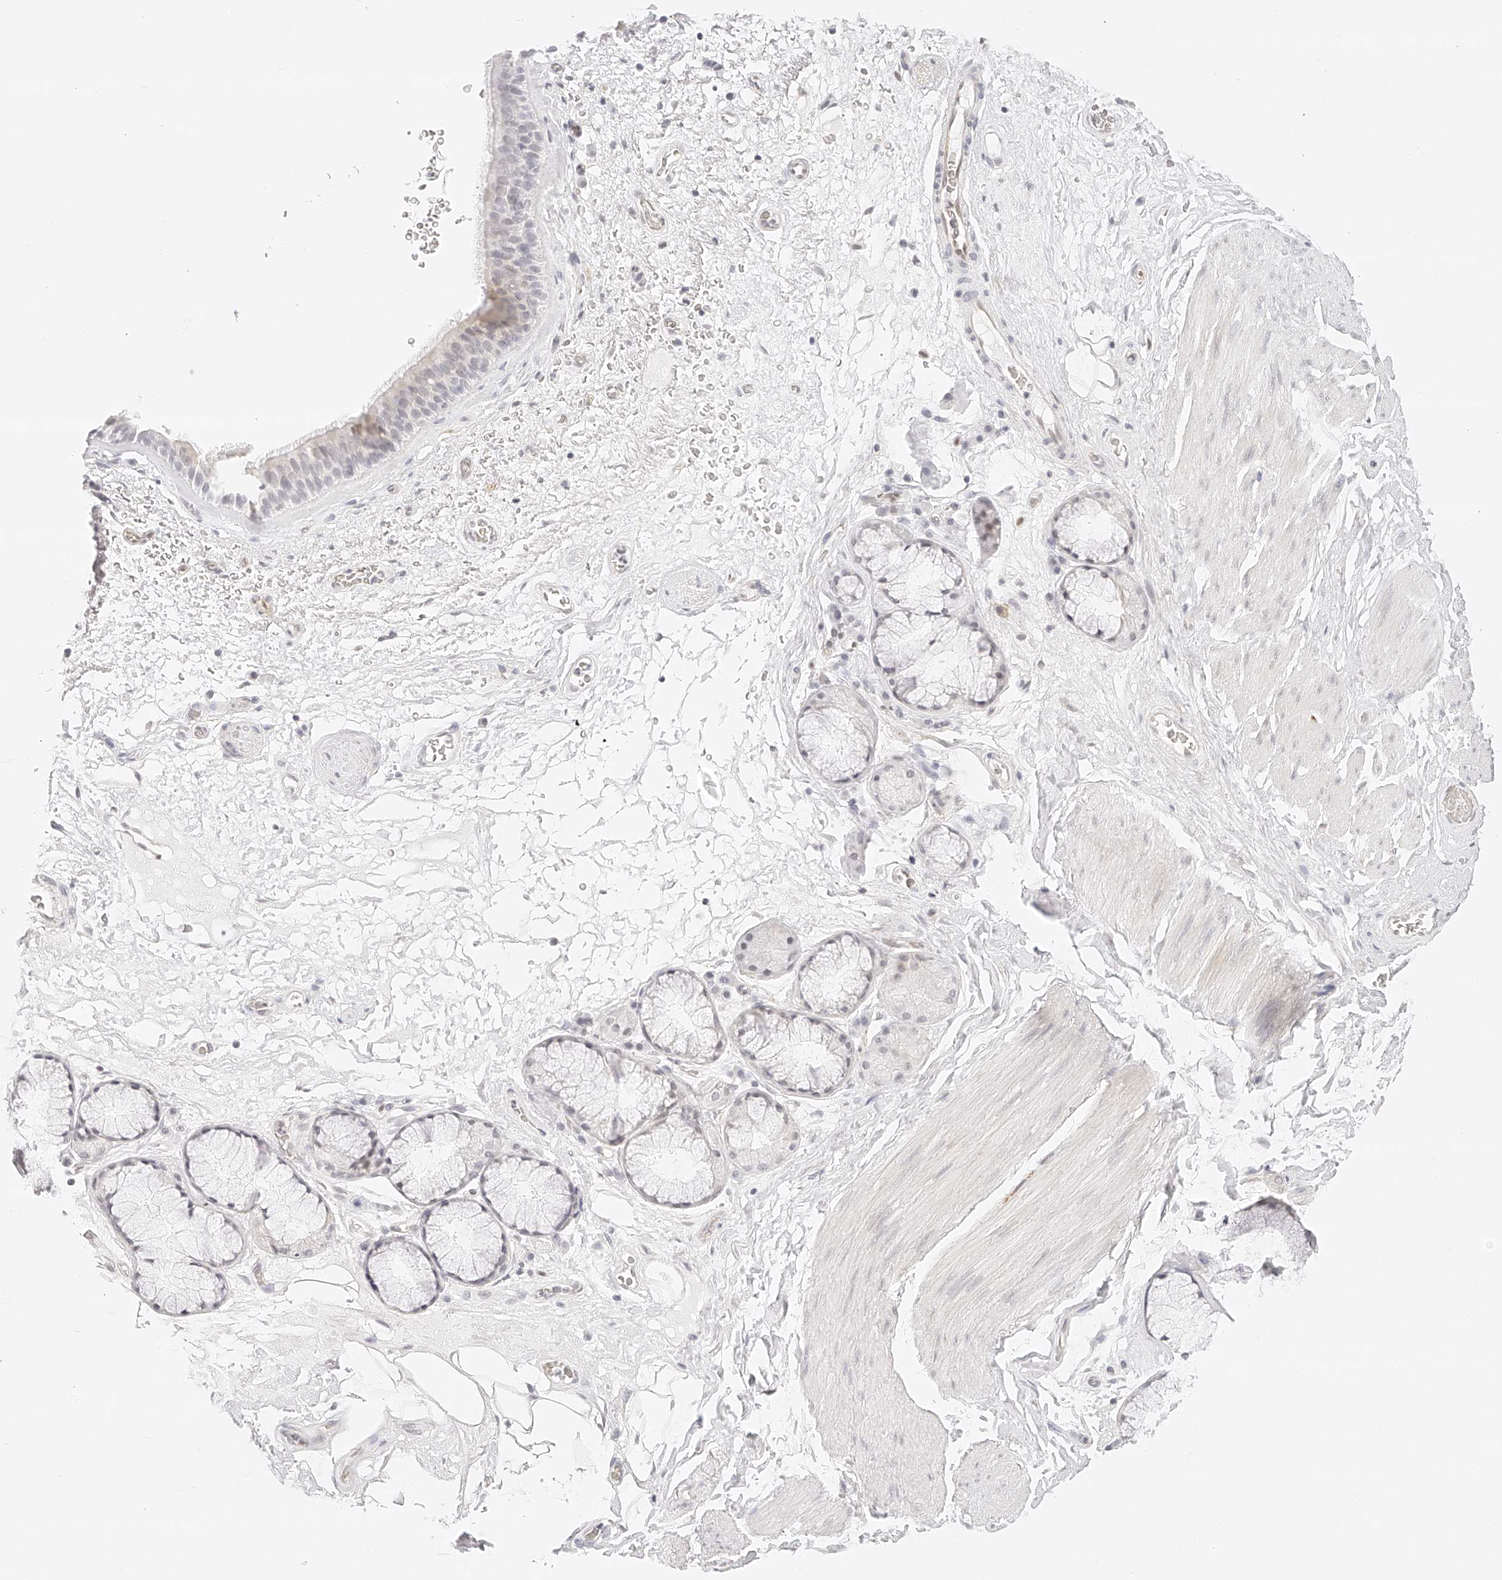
{"staining": {"intensity": "negative", "quantity": "none", "location": "none"}, "tissue": "bronchus", "cell_type": "Respiratory epithelial cells", "image_type": "normal", "snomed": [{"axis": "morphology", "description": "Normal tissue, NOS"}, {"axis": "topography", "description": "Cartilage tissue"}], "caption": "Immunohistochemistry (IHC) micrograph of unremarkable human bronchus stained for a protein (brown), which displays no positivity in respiratory epithelial cells.", "gene": "ZFP69", "patient": {"sex": "female", "age": 63}}